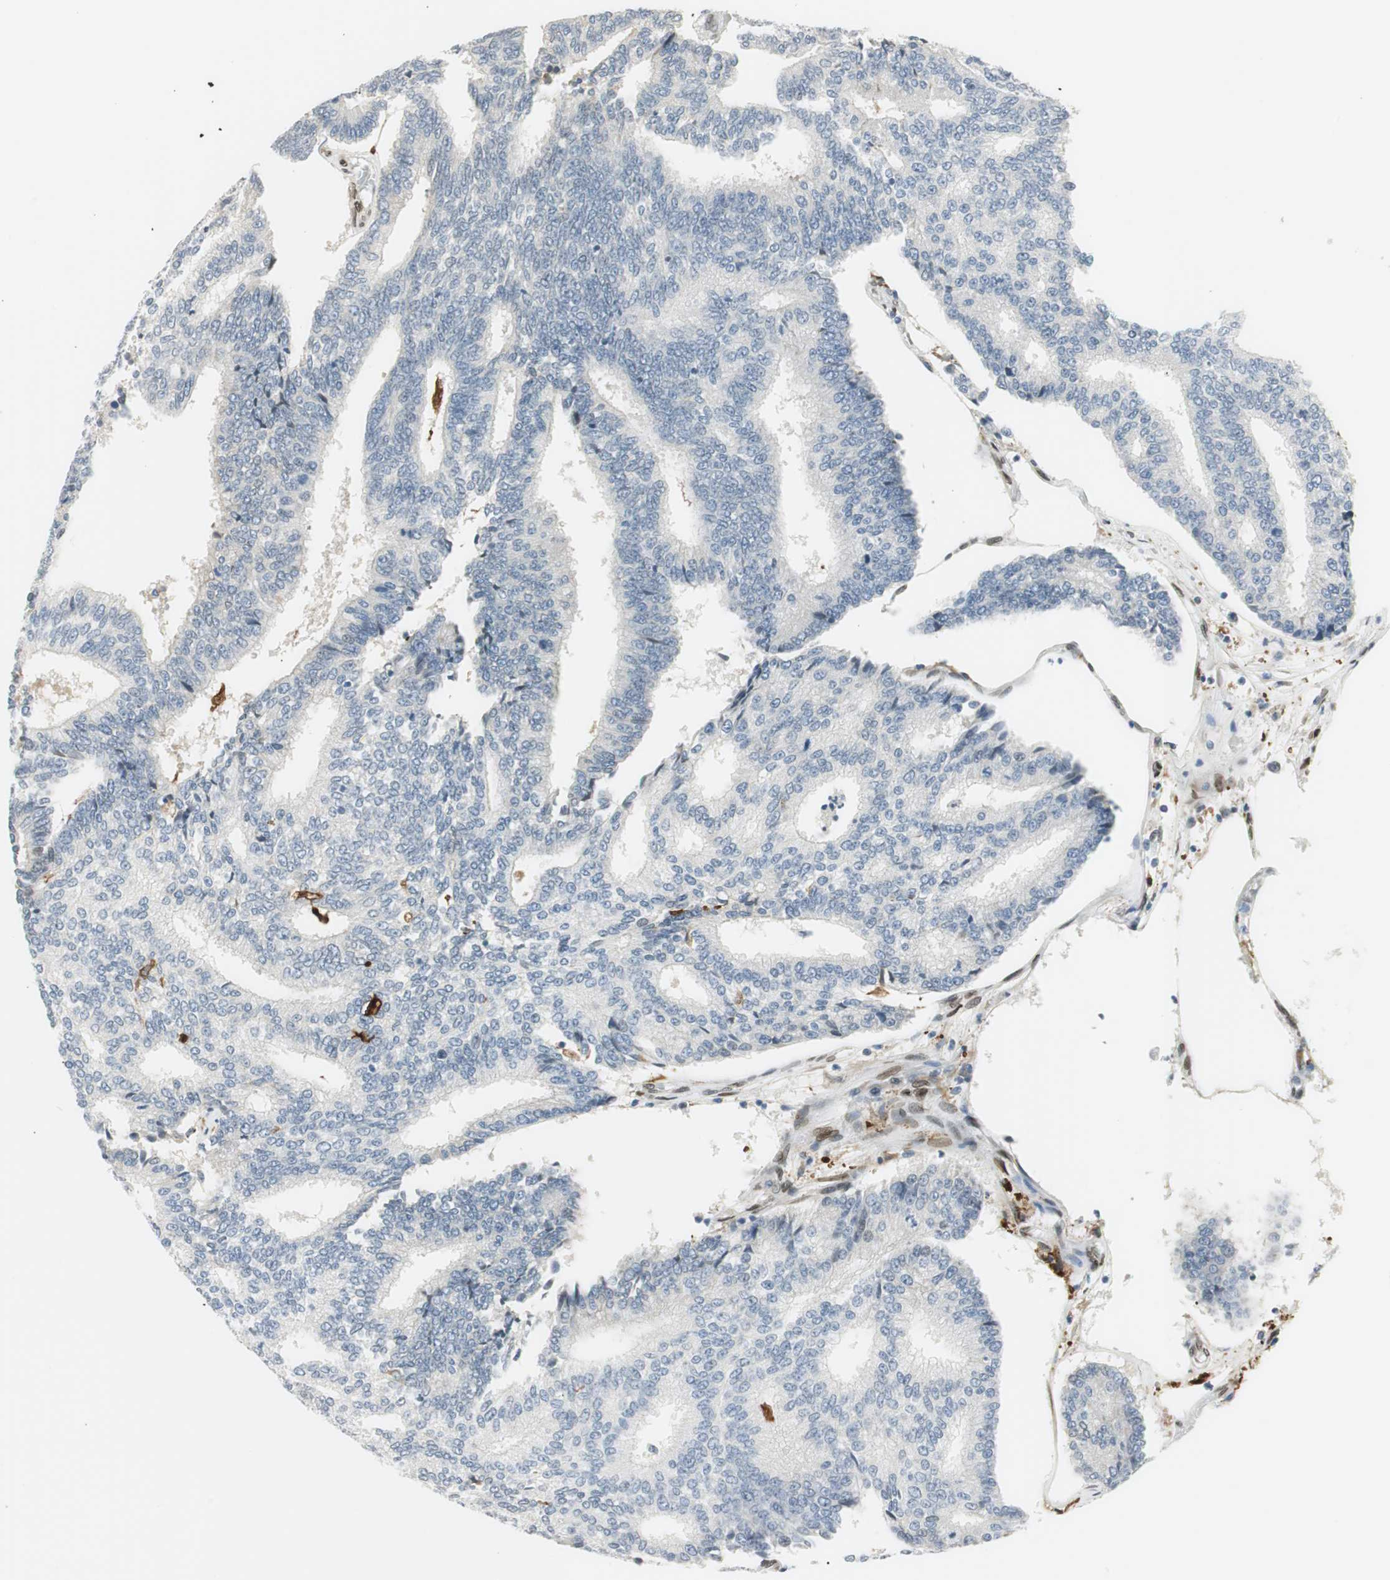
{"staining": {"intensity": "negative", "quantity": "none", "location": "none"}, "tissue": "prostate cancer", "cell_type": "Tumor cells", "image_type": "cancer", "snomed": [{"axis": "morphology", "description": "Adenocarcinoma, High grade"}, {"axis": "topography", "description": "Prostate"}], "caption": "Immunohistochemistry (IHC) of prostate cancer (adenocarcinoma (high-grade)) reveals no positivity in tumor cells.", "gene": "TMEM260", "patient": {"sex": "male", "age": 55}}